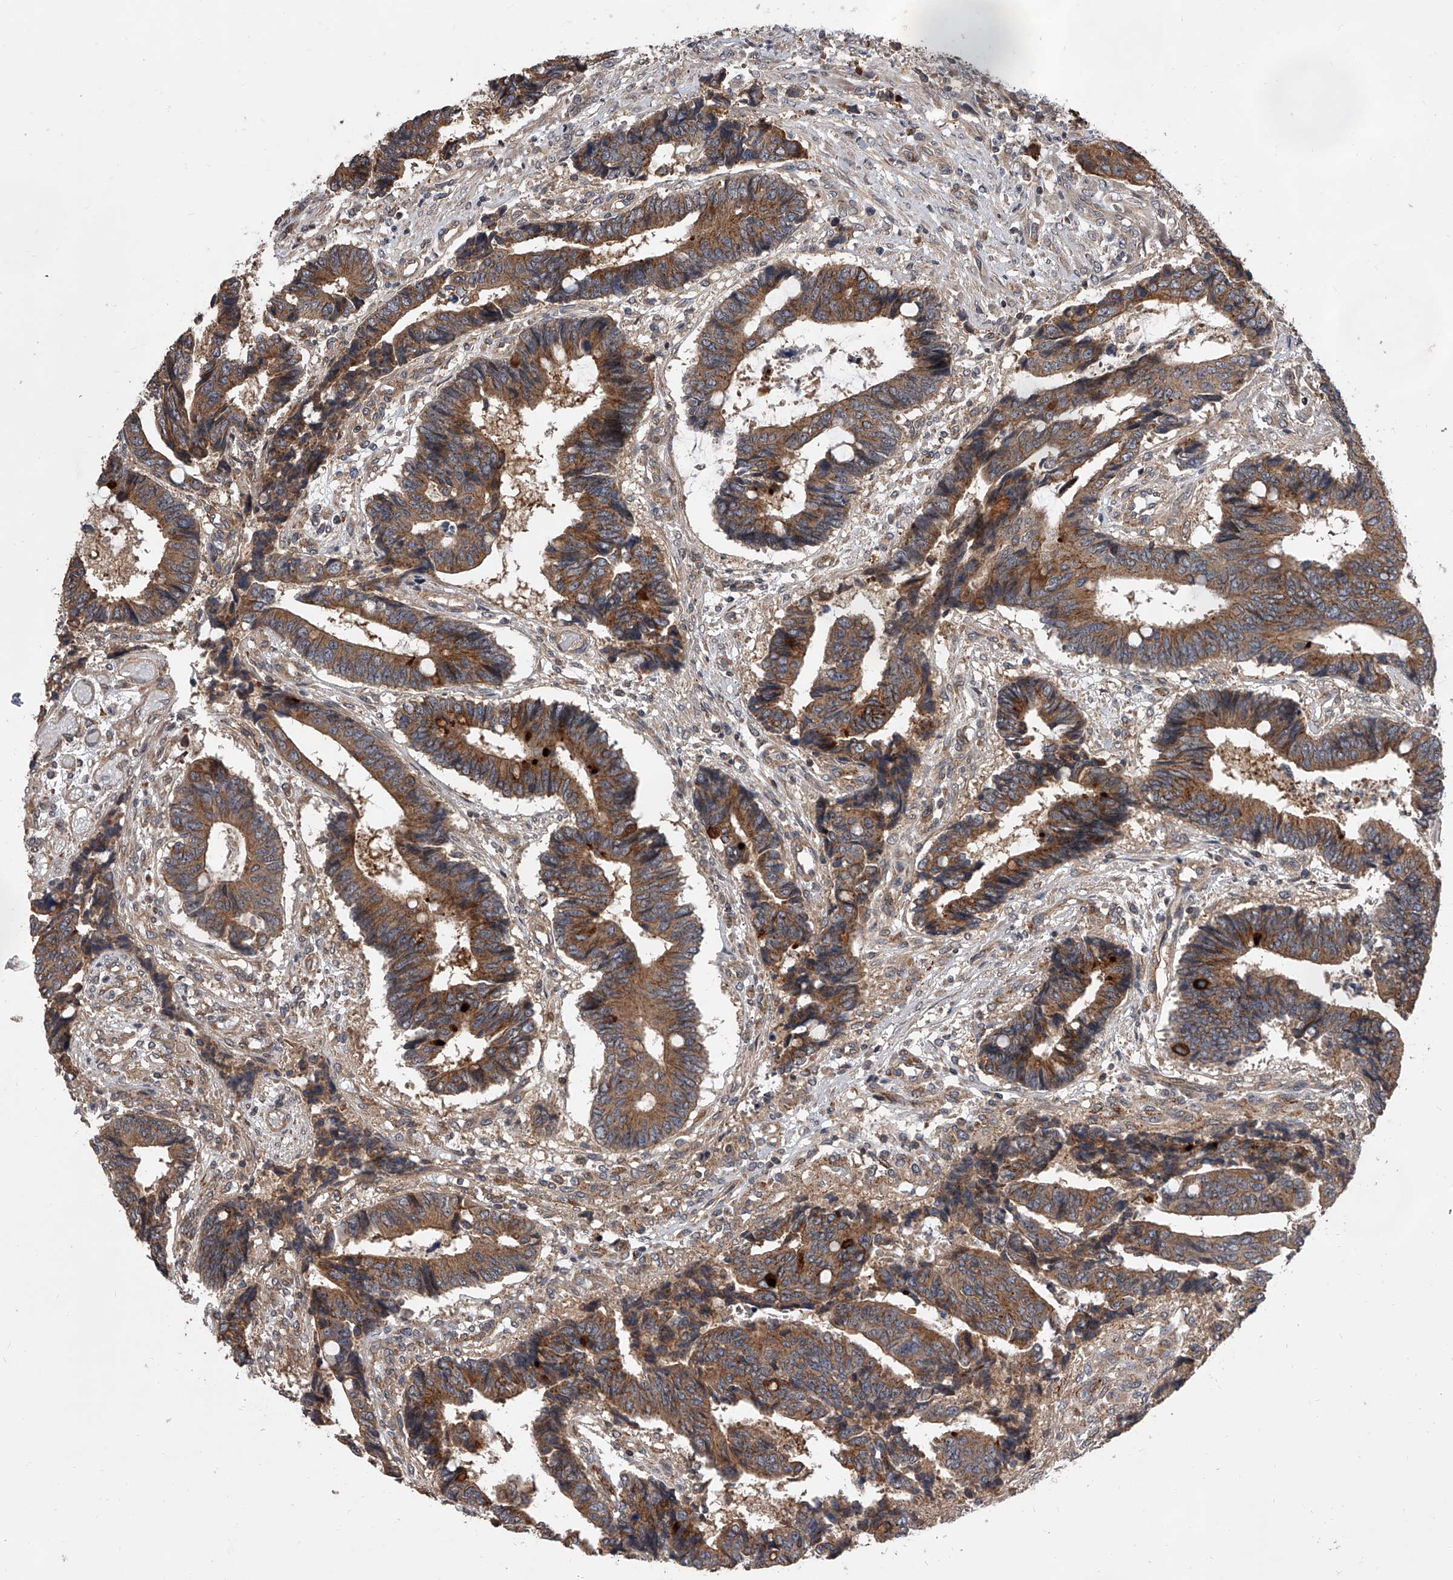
{"staining": {"intensity": "moderate", "quantity": ">75%", "location": "cytoplasmic/membranous"}, "tissue": "colorectal cancer", "cell_type": "Tumor cells", "image_type": "cancer", "snomed": [{"axis": "morphology", "description": "Adenocarcinoma, NOS"}, {"axis": "topography", "description": "Rectum"}], "caption": "A high-resolution photomicrograph shows IHC staining of colorectal adenocarcinoma, which shows moderate cytoplasmic/membranous staining in about >75% of tumor cells.", "gene": "USP47", "patient": {"sex": "male", "age": 84}}